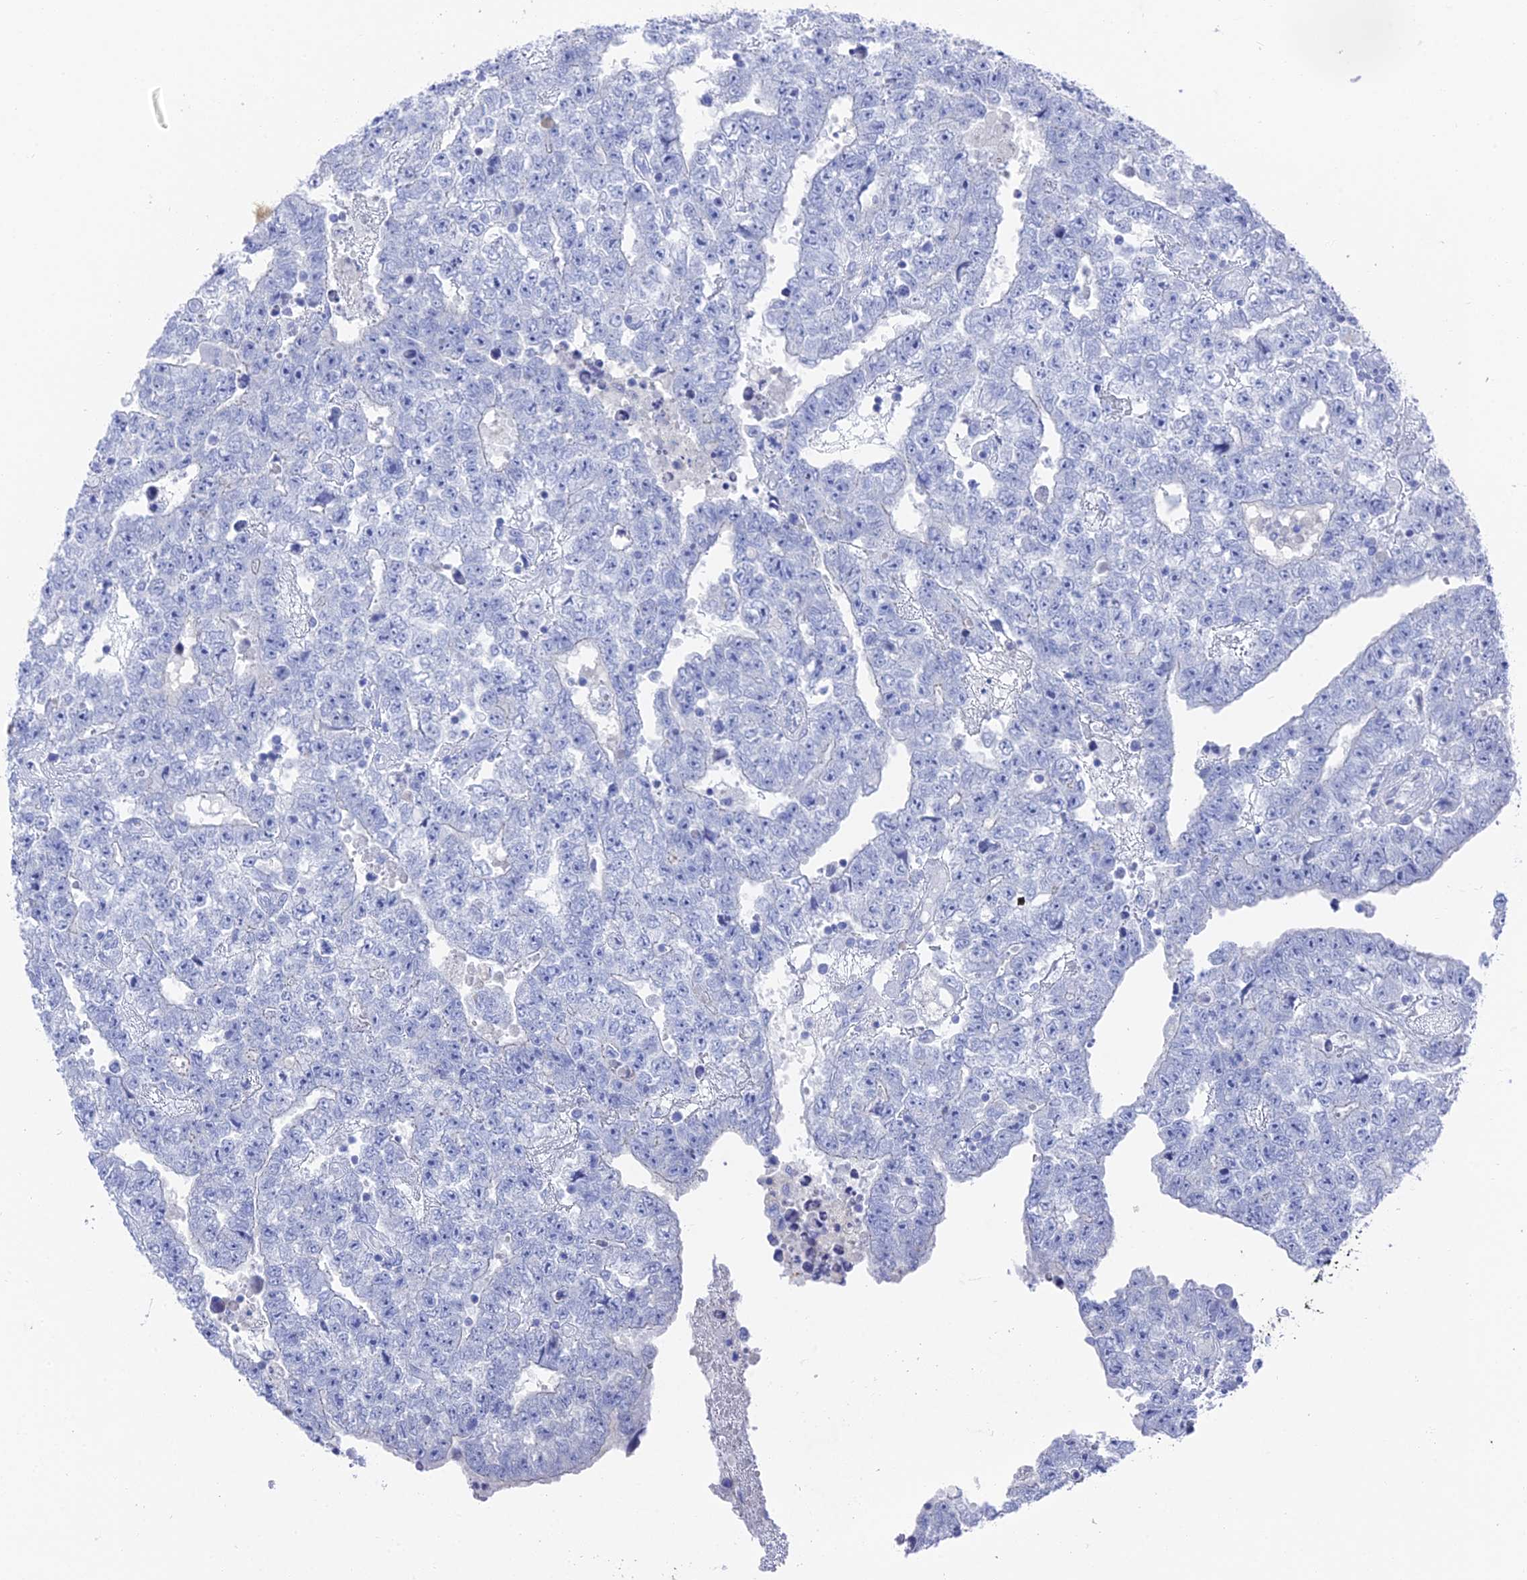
{"staining": {"intensity": "negative", "quantity": "none", "location": "none"}, "tissue": "testis cancer", "cell_type": "Tumor cells", "image_type": "cancer", "snomed": [{"axis": "morphology", "description": "Carcinoma, Embryonal, NOS"}, {"axis": "topography", "description": "Testis"}], "caption": "A high-resolution histopathology image shows IHC staining of testis embryonal carcinoma, which shows no significant staining in tumor cells. The staining was performed using DAB to visualize the protein expression in brown, while the nuclei were stained in blue with hematoxylin (Magnification: 20x).", "gene": "ENPP3", "patient": {"sex": "male", "age": 25}}